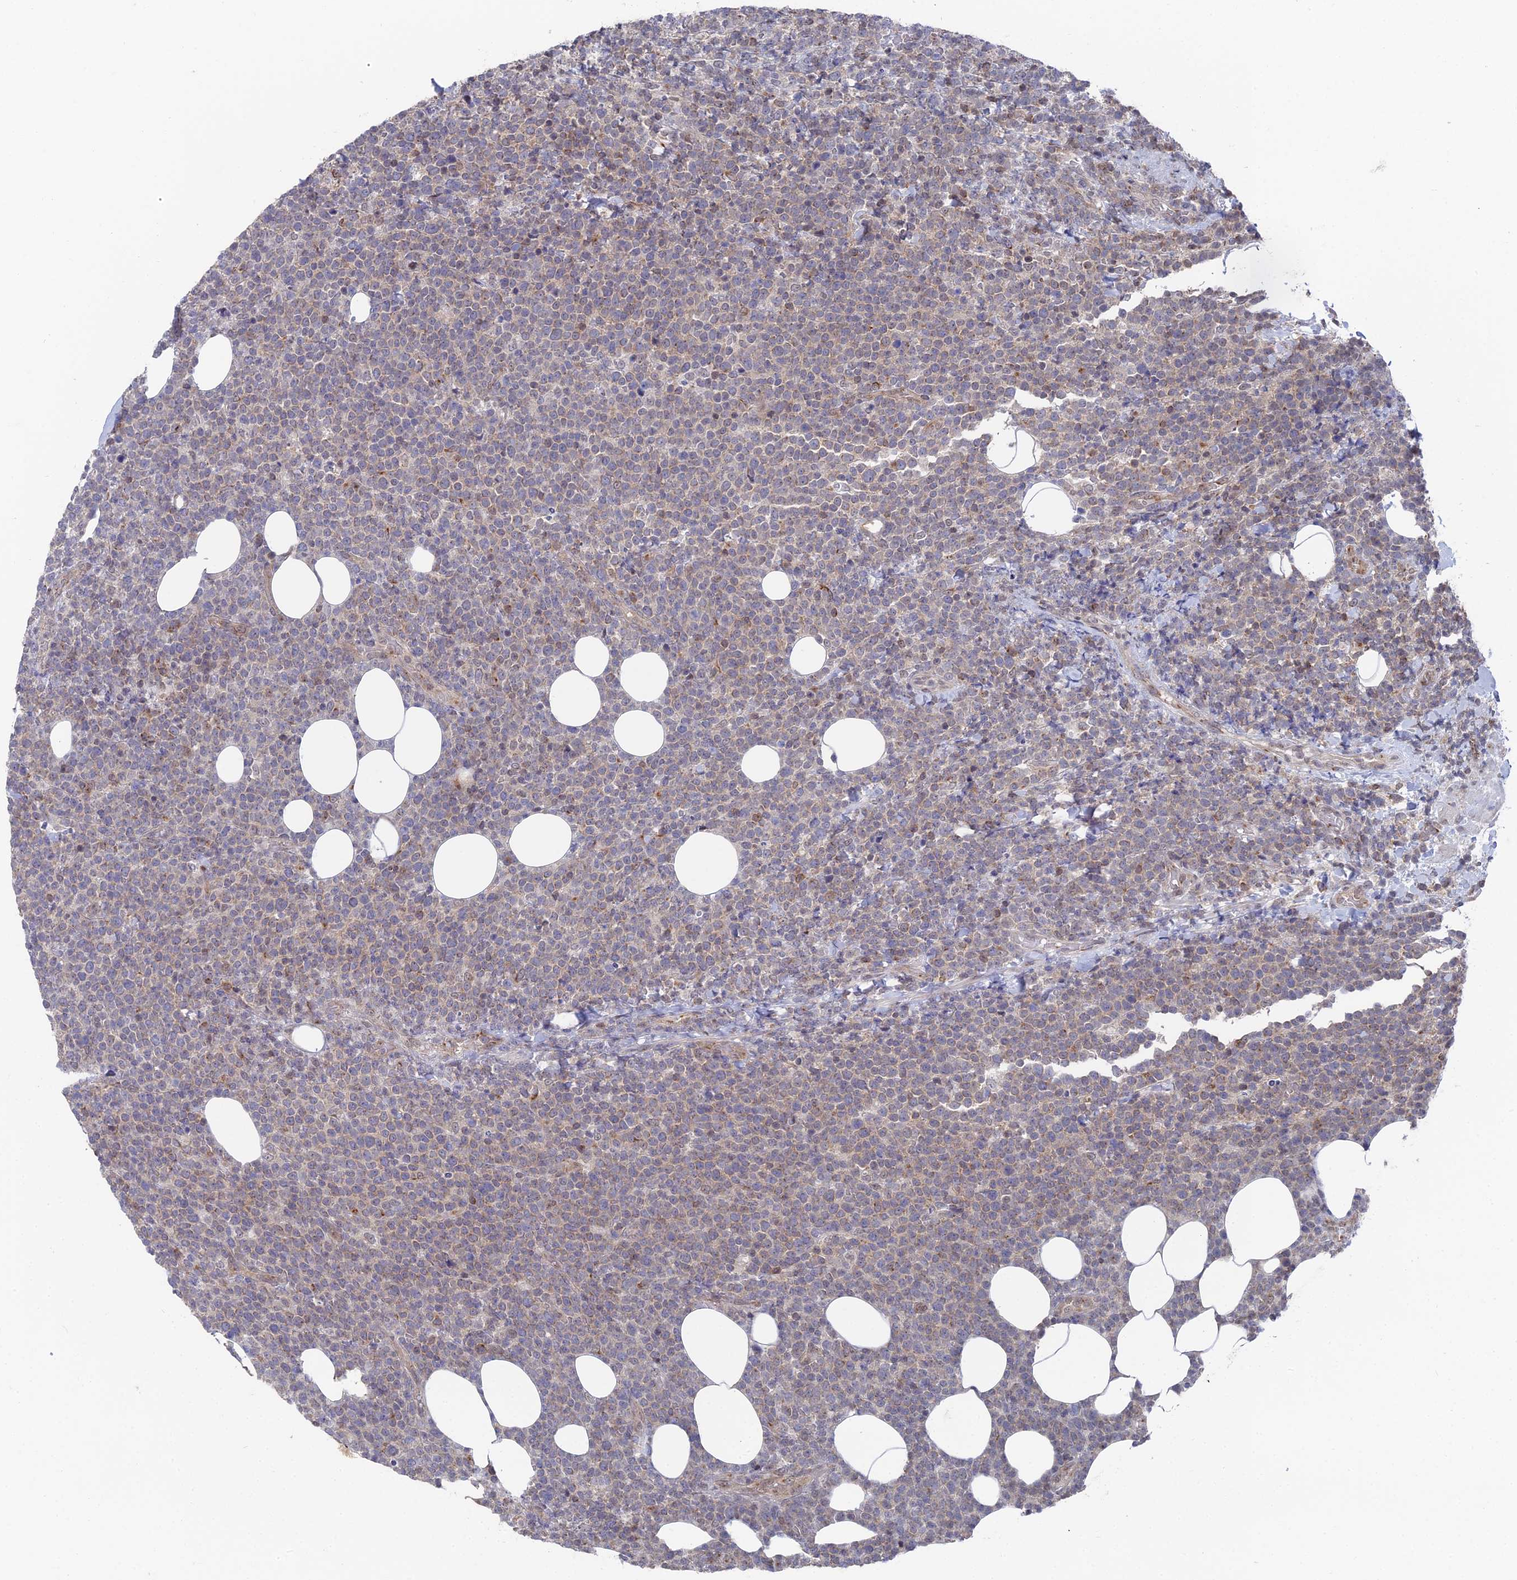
{"staining": {"intensity": "weak", "quantity": "<25%", "location": "cytoplasmic/membranous"}, "tissue": "lymphoma", "cell_type": "Tumor cells", "image_type": "cancer", "snomed": [{"axis": "morphology", "description": "Malignant lymphoma, non-Hodgkin's type, High grade"}, {"axis": "topography", "description": "Lymph node"}], "caption": "Protein analysis of lymphoma shows no significant positivity in tumor cells. (Stains: DAB IHC with hematoxylin counter stain, Microscopy: brightfield microscopy at high magnification).", "gene": "FHIP2A", "patient": {"sex": "male", "age": 61}}